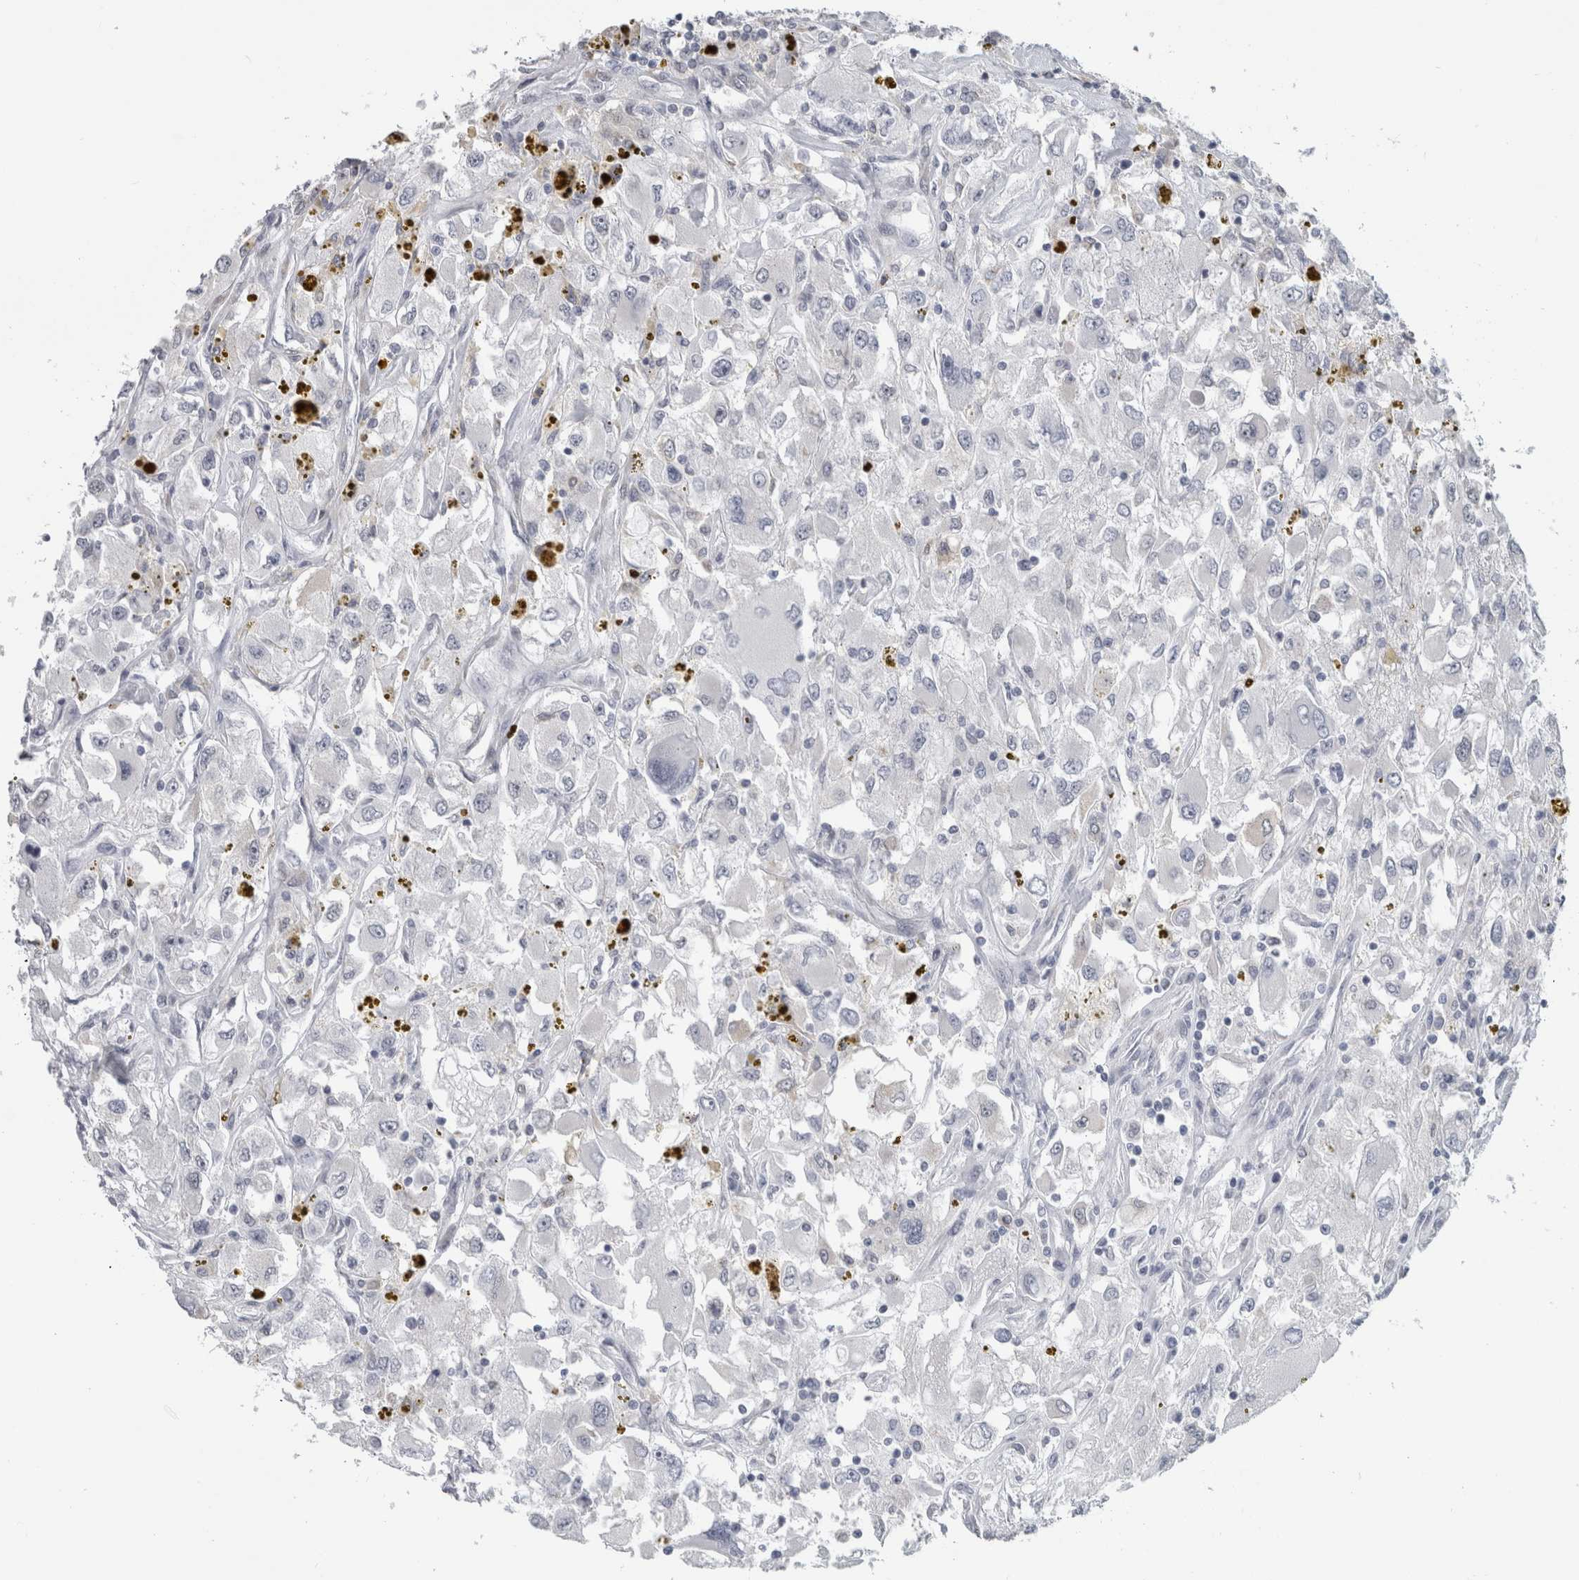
{"staining": {"intensity": "negative", "quantity": "none", "location": "none"}, "tissue": "renal cancer", "cell_type": "Tumor cells", "image_type": "cancer", "snomed": [{"axis": "morphology", "description": "Adenocarcinoma, NOS"}, {"axis": "topography", "description": "Kidney"}], "caption": "Immunohistochemical staining of renal cancer (adenocarcinoma) displays no significant positivity in tumor cells.", "gene": "TMEM242", "patient": {"sex": "female", "age": 52}}